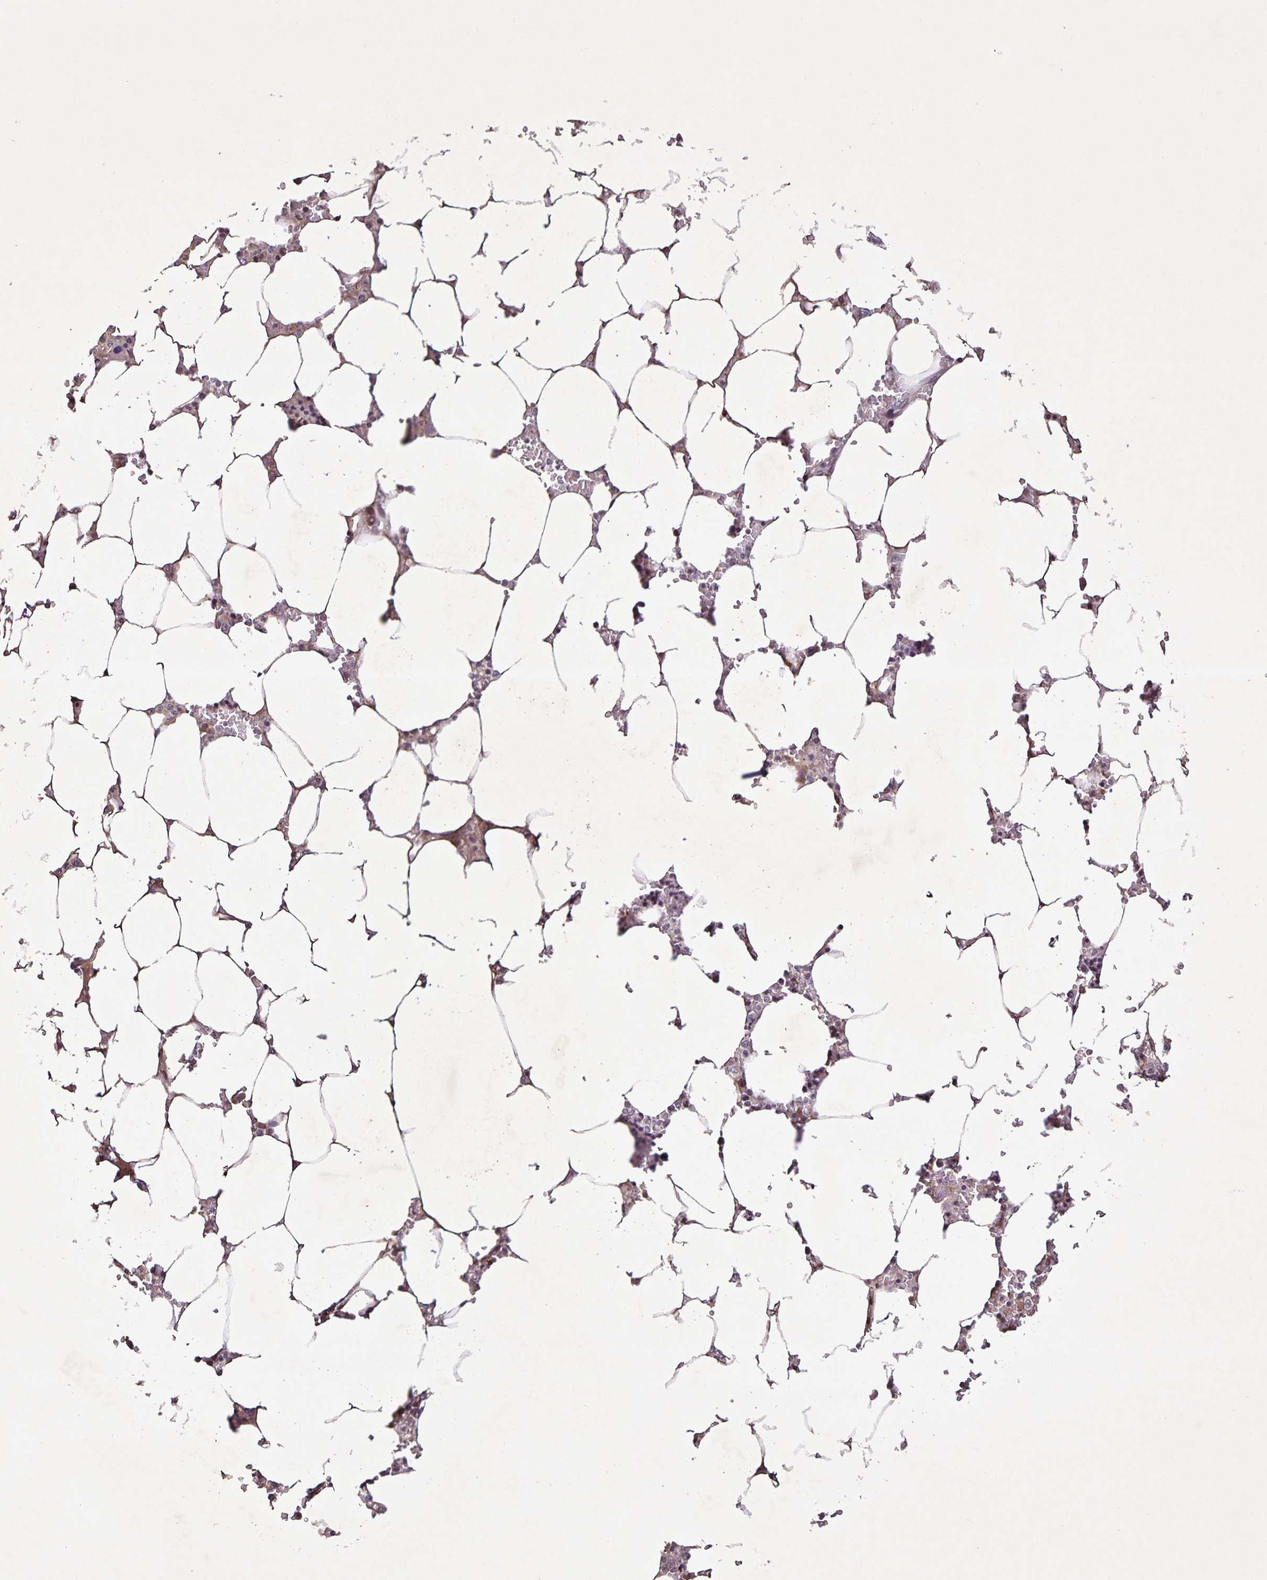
{"staining": {"intensity": "negative", "quantity": "none", "location": "none"}, "tissue": "bone marrow", "cell_type": "Hematopoietic cells", "image_type": "normal", "snomed": [{"axis": "morphology", "description": "Normal tissue, NOS"}, {"axis": "topography", "description": "Bone marrow"}], "caption": "Micrograph shows no significant protein positivity in hematopoietic cells of normal bone marrow.", "gene": "GDF2", "patient": {"sex": "male", "age": 64}}